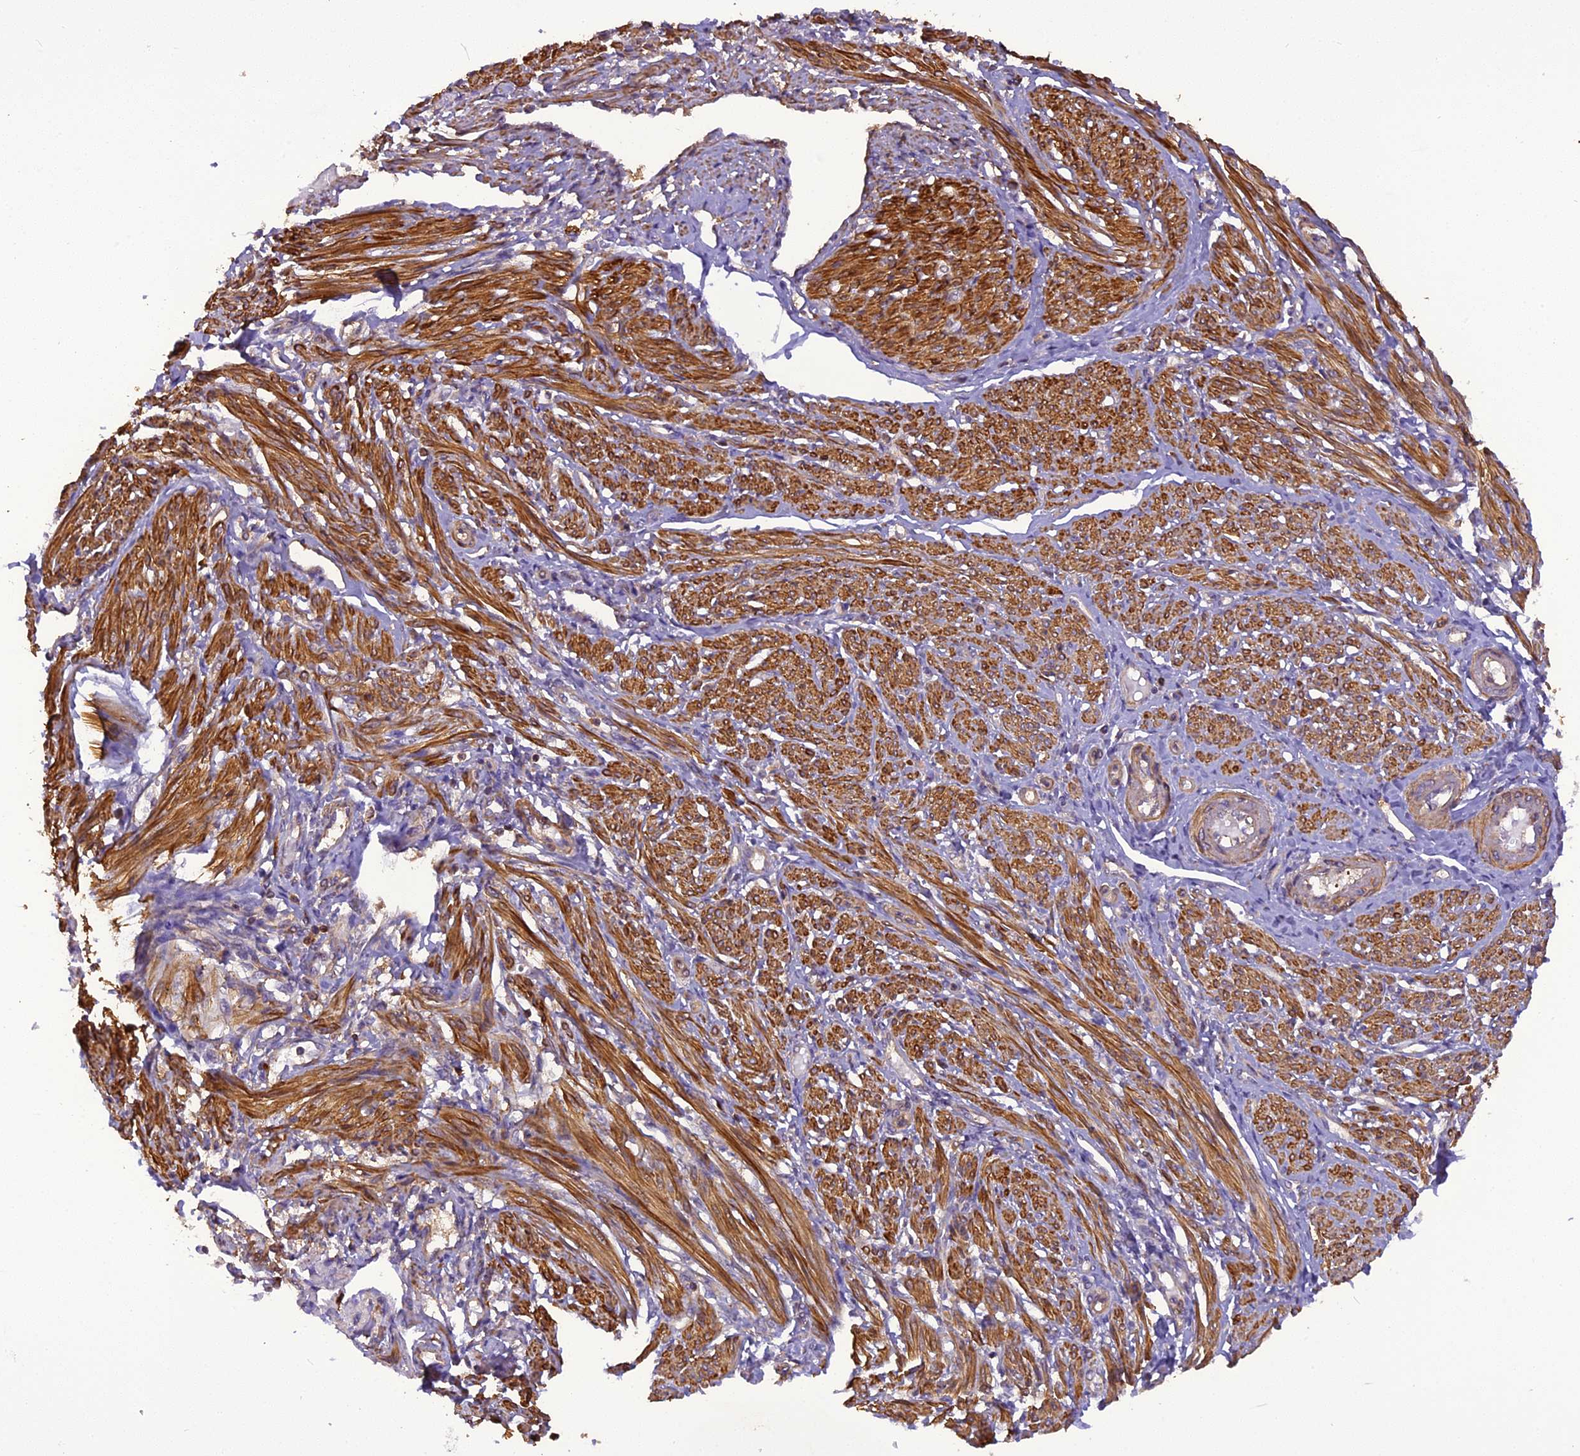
{"staining": {"intensity": "strong", "quantity": "25%-75%", "location": "cytoplasmic/membranous"}, "tissue": "smooth muscle", "cell_type": "Smooth muscle cells", "image_type": "normal", "snomed": [{"axis": "morphology", "description": "Normal tissue, NOS"}, {"axis": "topography", "description": "Smooth muscle"}], "caption": "Smooth muscle stained with IHC shows strong cytoplasmic/membranous staining in approximately 25%-75% of smooth muscle cells.", "gene": "STOML1", "patient": {"sex": "female", "age": 39}}